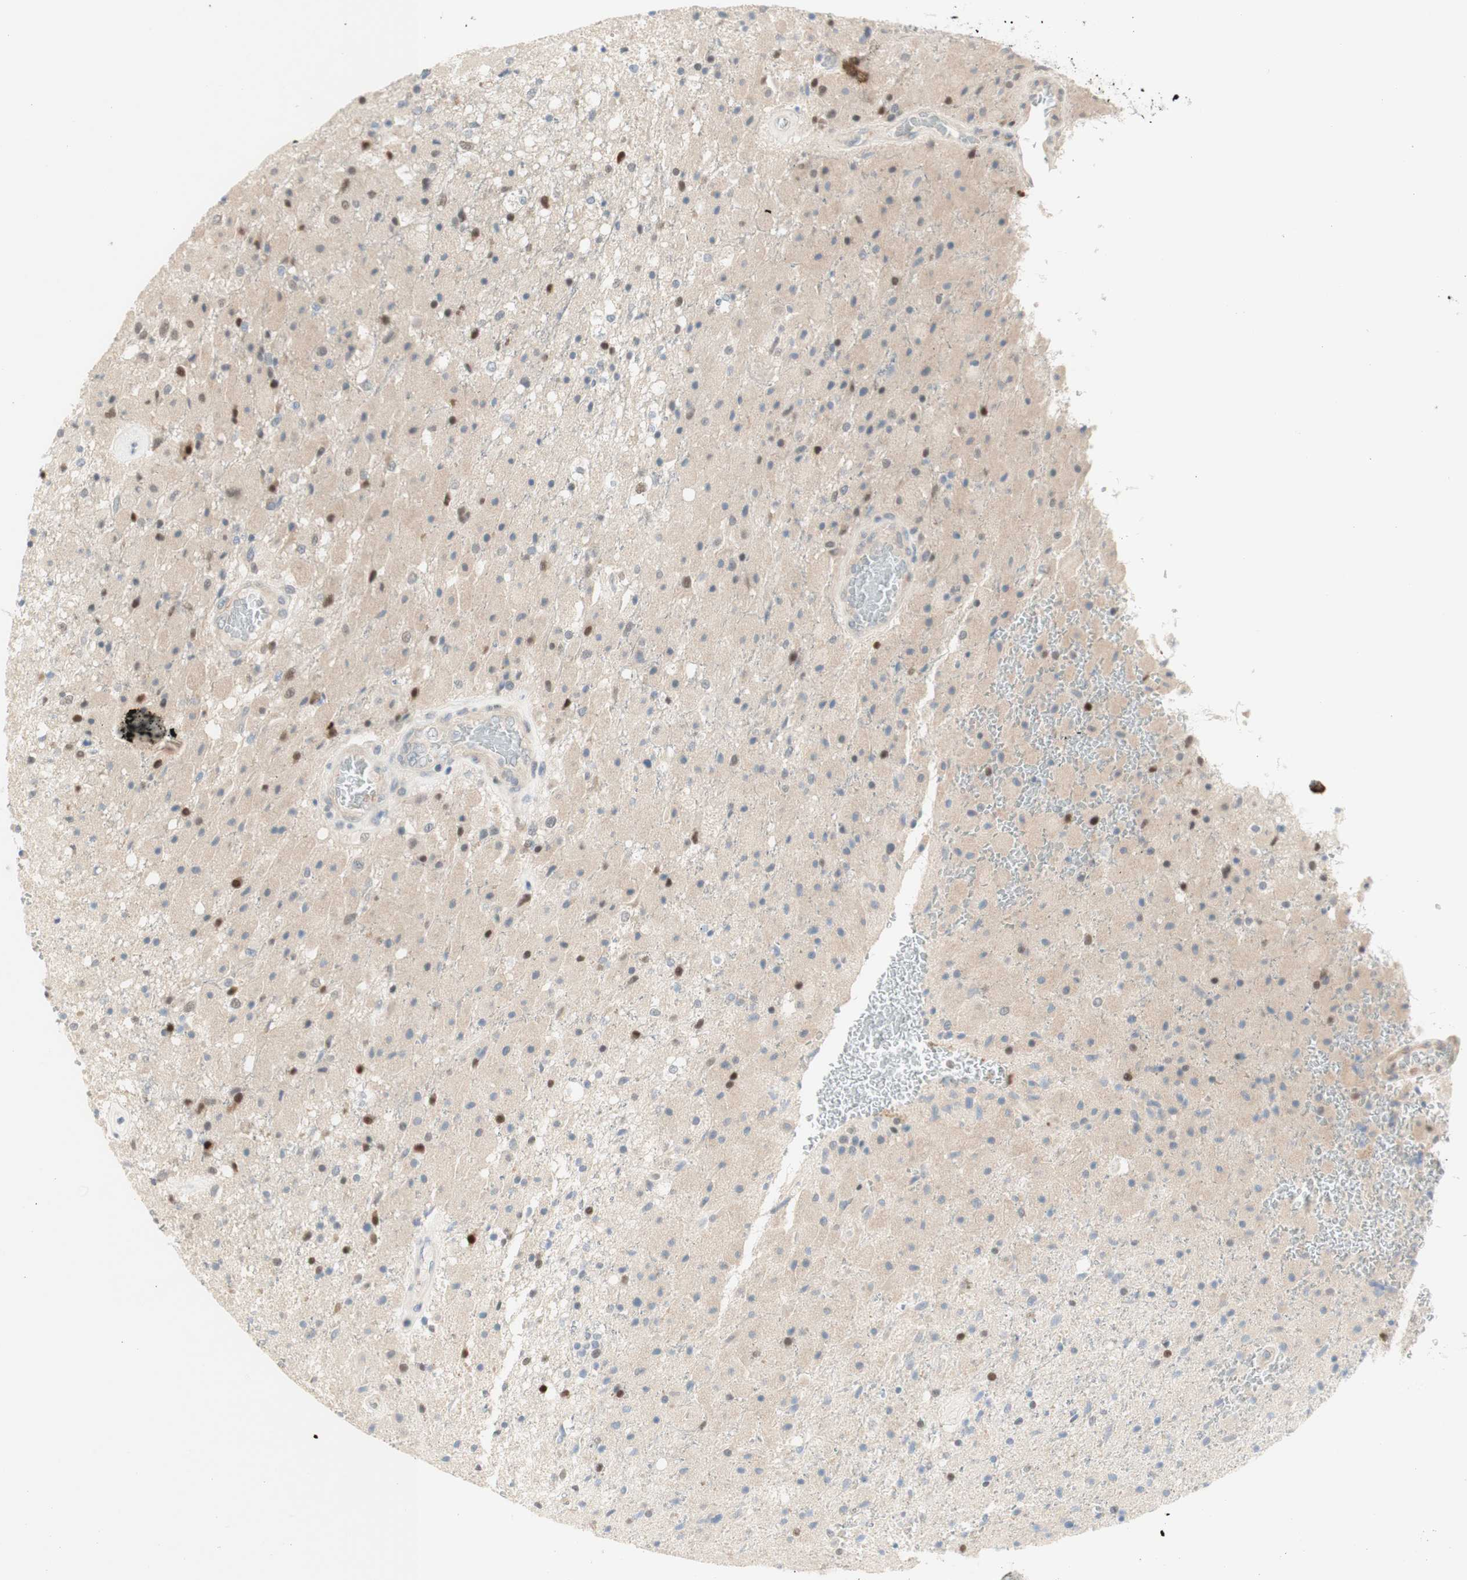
{"staining": {"intensity": "weak", "quantity": "25%-75%", "location": "nuclear"}, "tissue": "glioma", "cell_type": "Tumor cells", "image_type": "cancer", "snomed": [{"axis": "morphology", "description": "Normal tissue, NOS"}, {"axis": "morphology", "description": "Glioma, malignant, High grade"}, {"axis": "topography", "description": "Cerebral cortex"}], "caption": "Immunohistochemical staining of human high-grade glioma (malignant) shows weak nuclear protein expression in approximately 25%-75% of tumor cells.", "gene": "RFNG", "patient": {"sex": "male", "age": 77}}